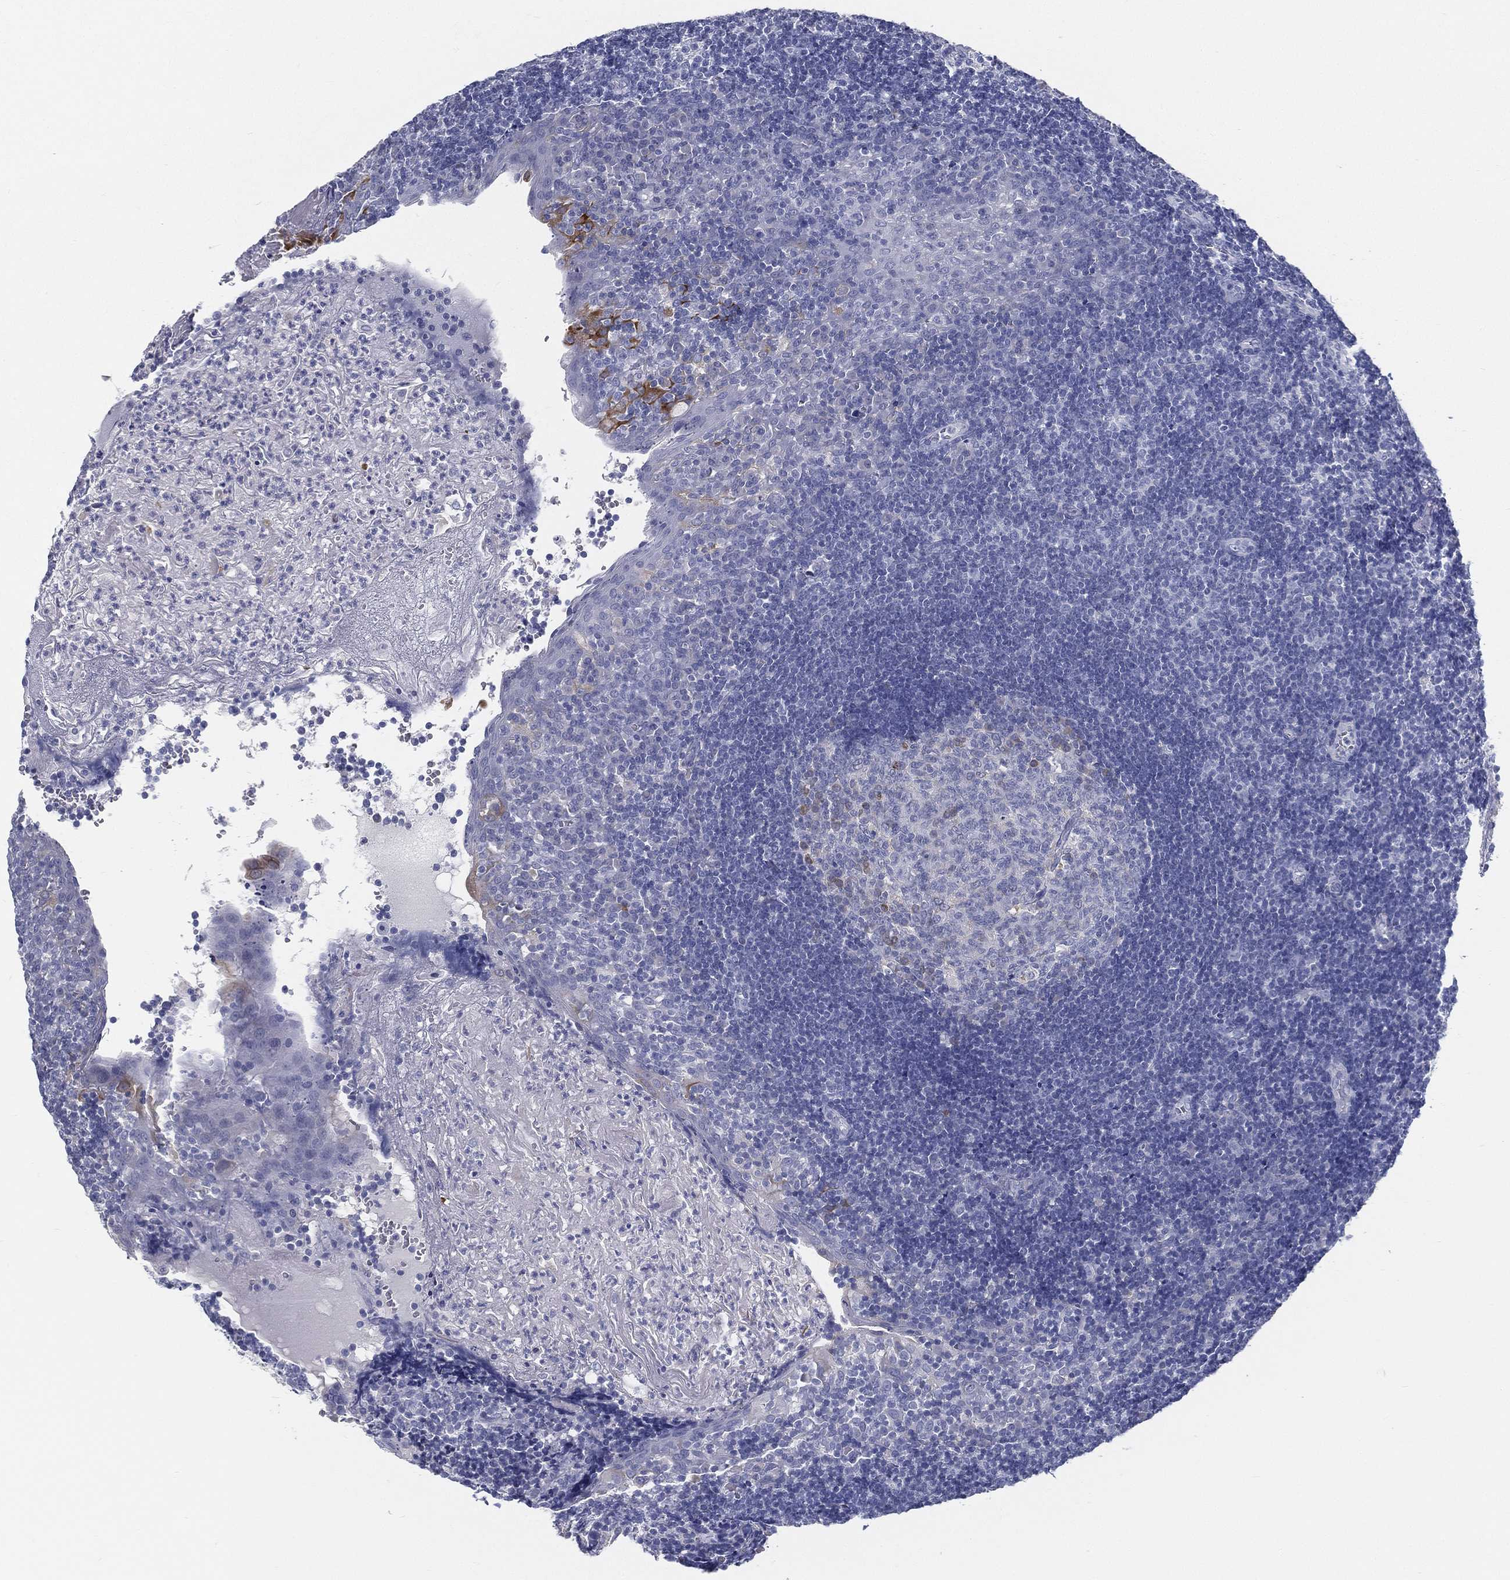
{"staining": {"intensity": "weak", "quantity": "<25%", "location": "cytoplasmic/membranous"}, "tissue": "tonsil", "cell_type": "Germinal center cells", "image_type": "normal", "snomed": [{"axis": "morphology", "description": "Normal tissue, NOS"}, {"axis": "topography", "description": "Tonsil"}], "caption": "IHC micrograph of unremarkable tonsil: tonsil stained with DAB (3,3'-diaminobenzidine) displays no significant protein positivity in germinal center cells.", "gene": "STS", "patient": {"sex": "female", "age": 13}}